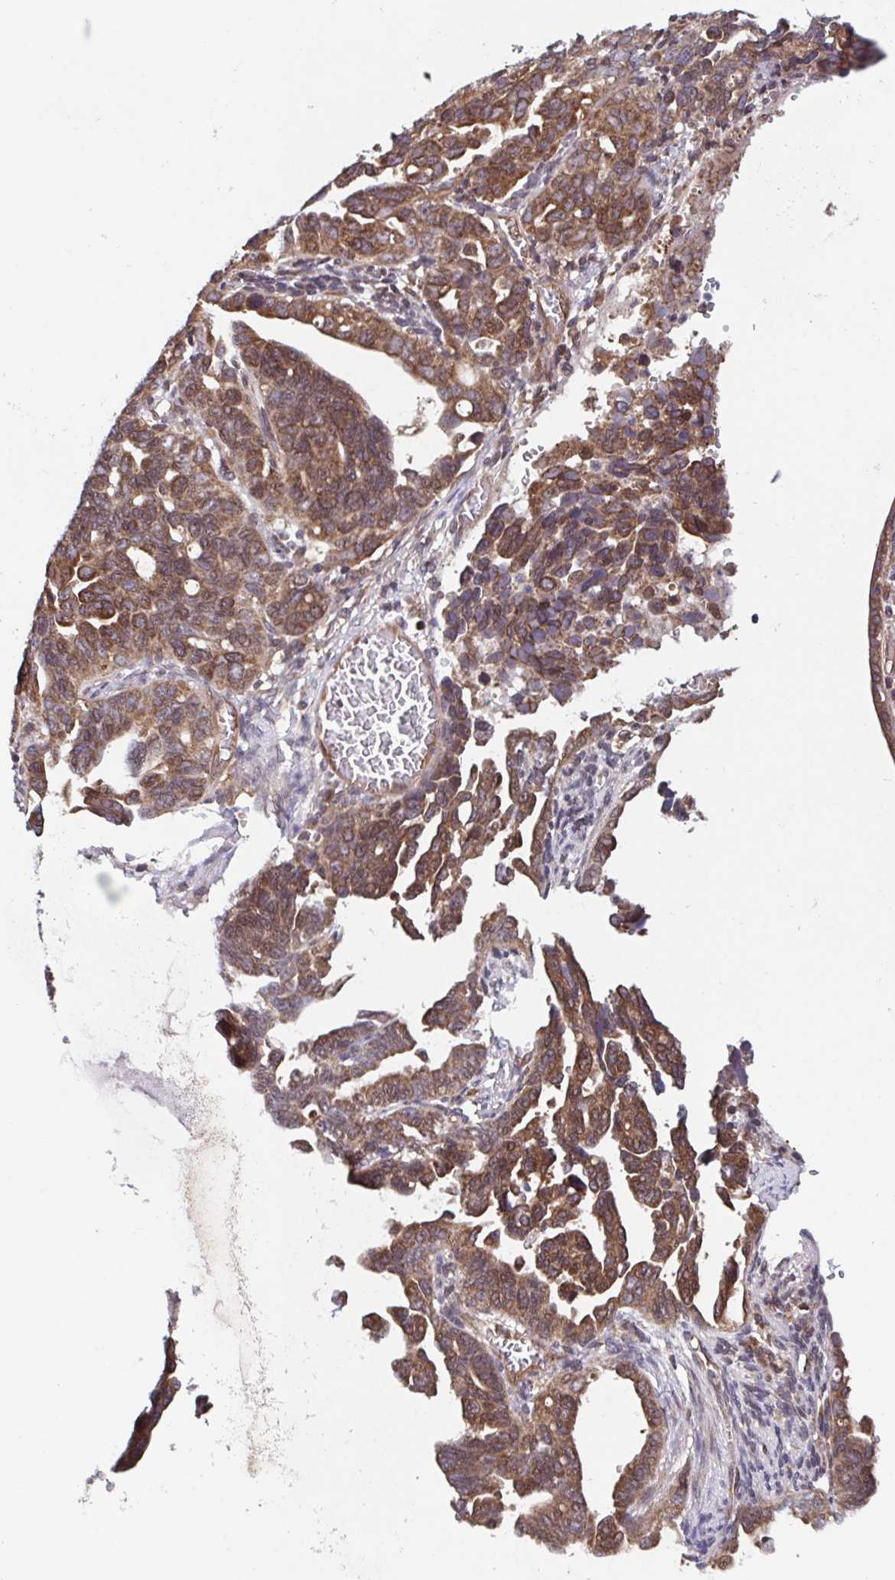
{"staining": {"intensity": "moderate", "quantity": ">75%", "location": "cytoplasmic/membranous,nuclear"}, "tissue": "ovarian cancer", "cell_type": "Tumor cells", "image_type": "cancer", "snomed": [{"axis": "morphology", "description": "Cystadenocarcinoma, serous, NOS"}, {"axis": "topography", "description": "Ovary"}], "caption": "Protein expression analysis of serous cystadenocarcinoma (ovarian) displays moderate cytoplasmic/membranous and nuclear expression in about >75% of tumor cells. The protein is shown in brown color, while the nuclei are stained blue.", "gene": "COPB1", "patient": {"sex": "female", "age": 69}}